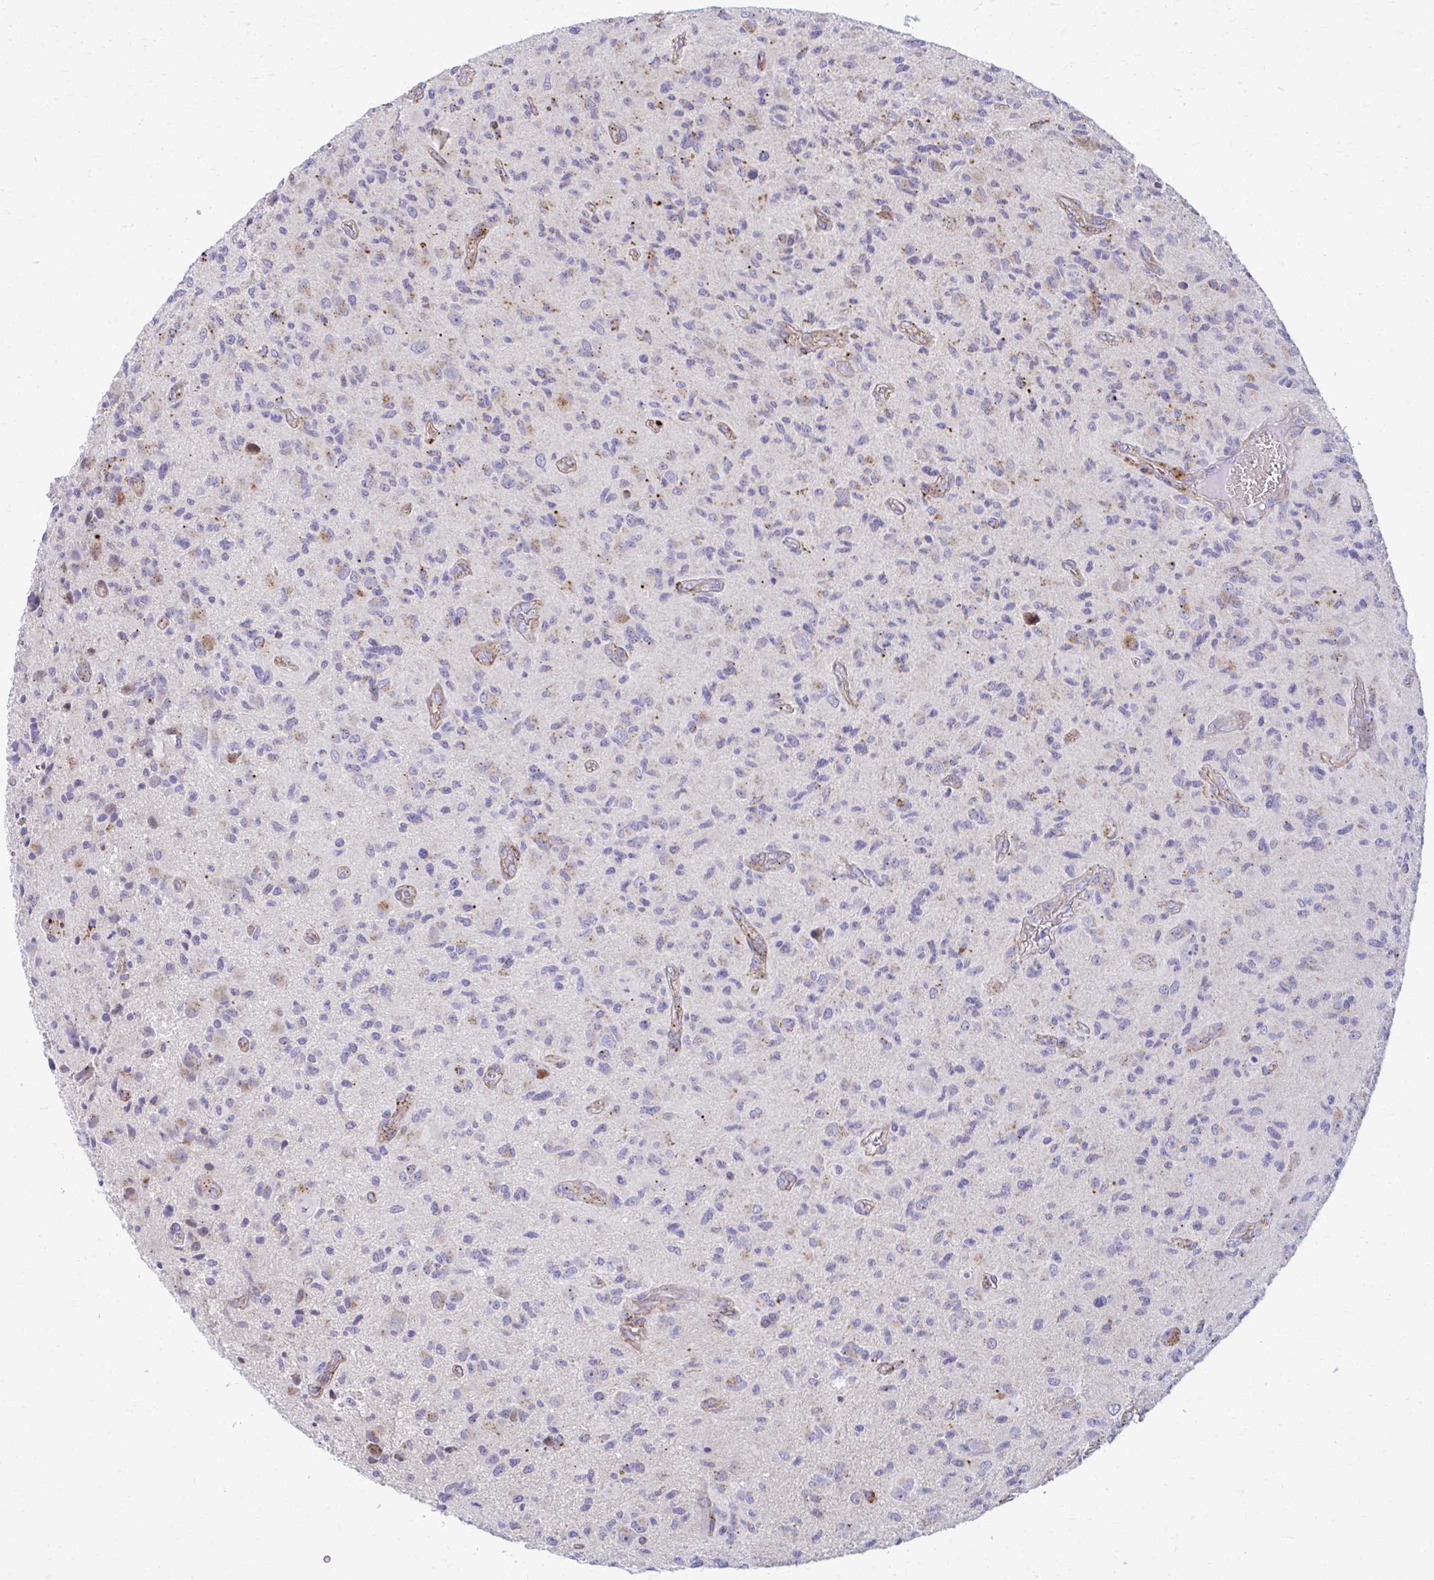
{"staining": {"intensity": "weak", "quantity": "<25%", "location": "cytoplasmic/membranous"}, "tissue": "glioma", "cell_type": "Tumor cells", "image_type": "cancer", "snomed": [{"axis": "morphology", "description": "Glioma, malignant, High grade"}, {"axis": "topography", "description": "Brain"}], "caption": "High magnification brightfield microscopy of high-grade glioma (malignant) stained with DAB (brown) and counterstained with hematoxylin (blue): tumor cells show no significant staining. The staining was performed using DAB (3,3'-diaminobenzidine) to visualize the protein expression in brown, while the nuclei were stained in blue with hematoxylin (Magnification: 20x).", "gene": "LRRC4B", "patient": {"sex": "female", "age": 65}}